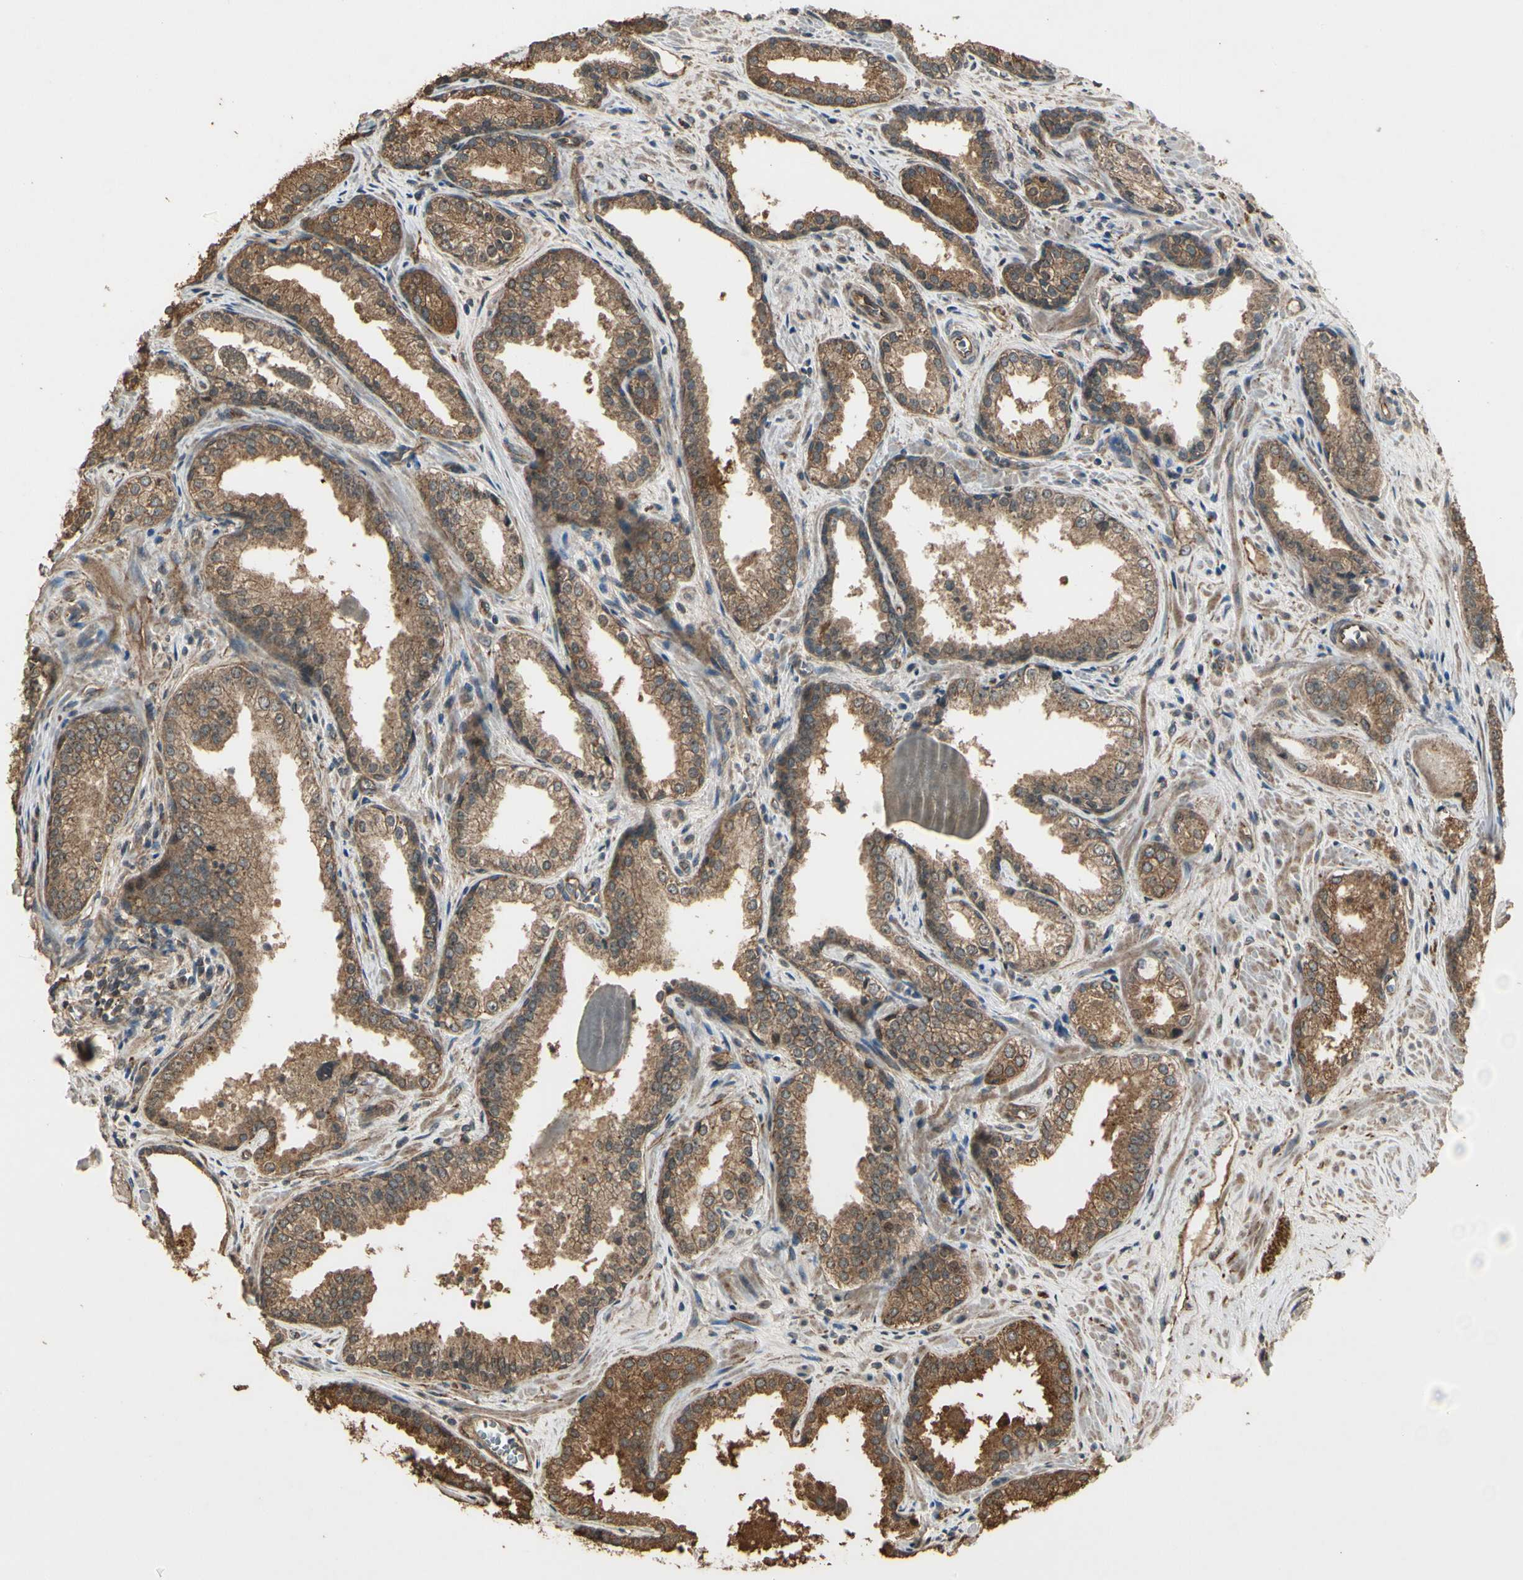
{"staining": {"intensity": "moderate", "quantity": ">75%", "location": "cytoplasmic/membranous"}, "tissue": "prostate cancer", "cell_type": "Tumor cells", "image_type": "cancer", "snomed": [{"axis": "morphology", "description": "Adenocarcinoma, Low grade"}, {"axis": "topography", "description": "Prostate"}], "caption": "Immunohistochemical staining of prostate cancer exhibits medium levels of moderate cytoplasmic/membranous positivity in approximately >75% of tumor cells. The staining is performed using DAB brown chromogen to label protein expression. The nuclei are counter-stained blue using hematoxylin.", "gene": "RNF180", "patient": {"sex": "male", "age": 60}}